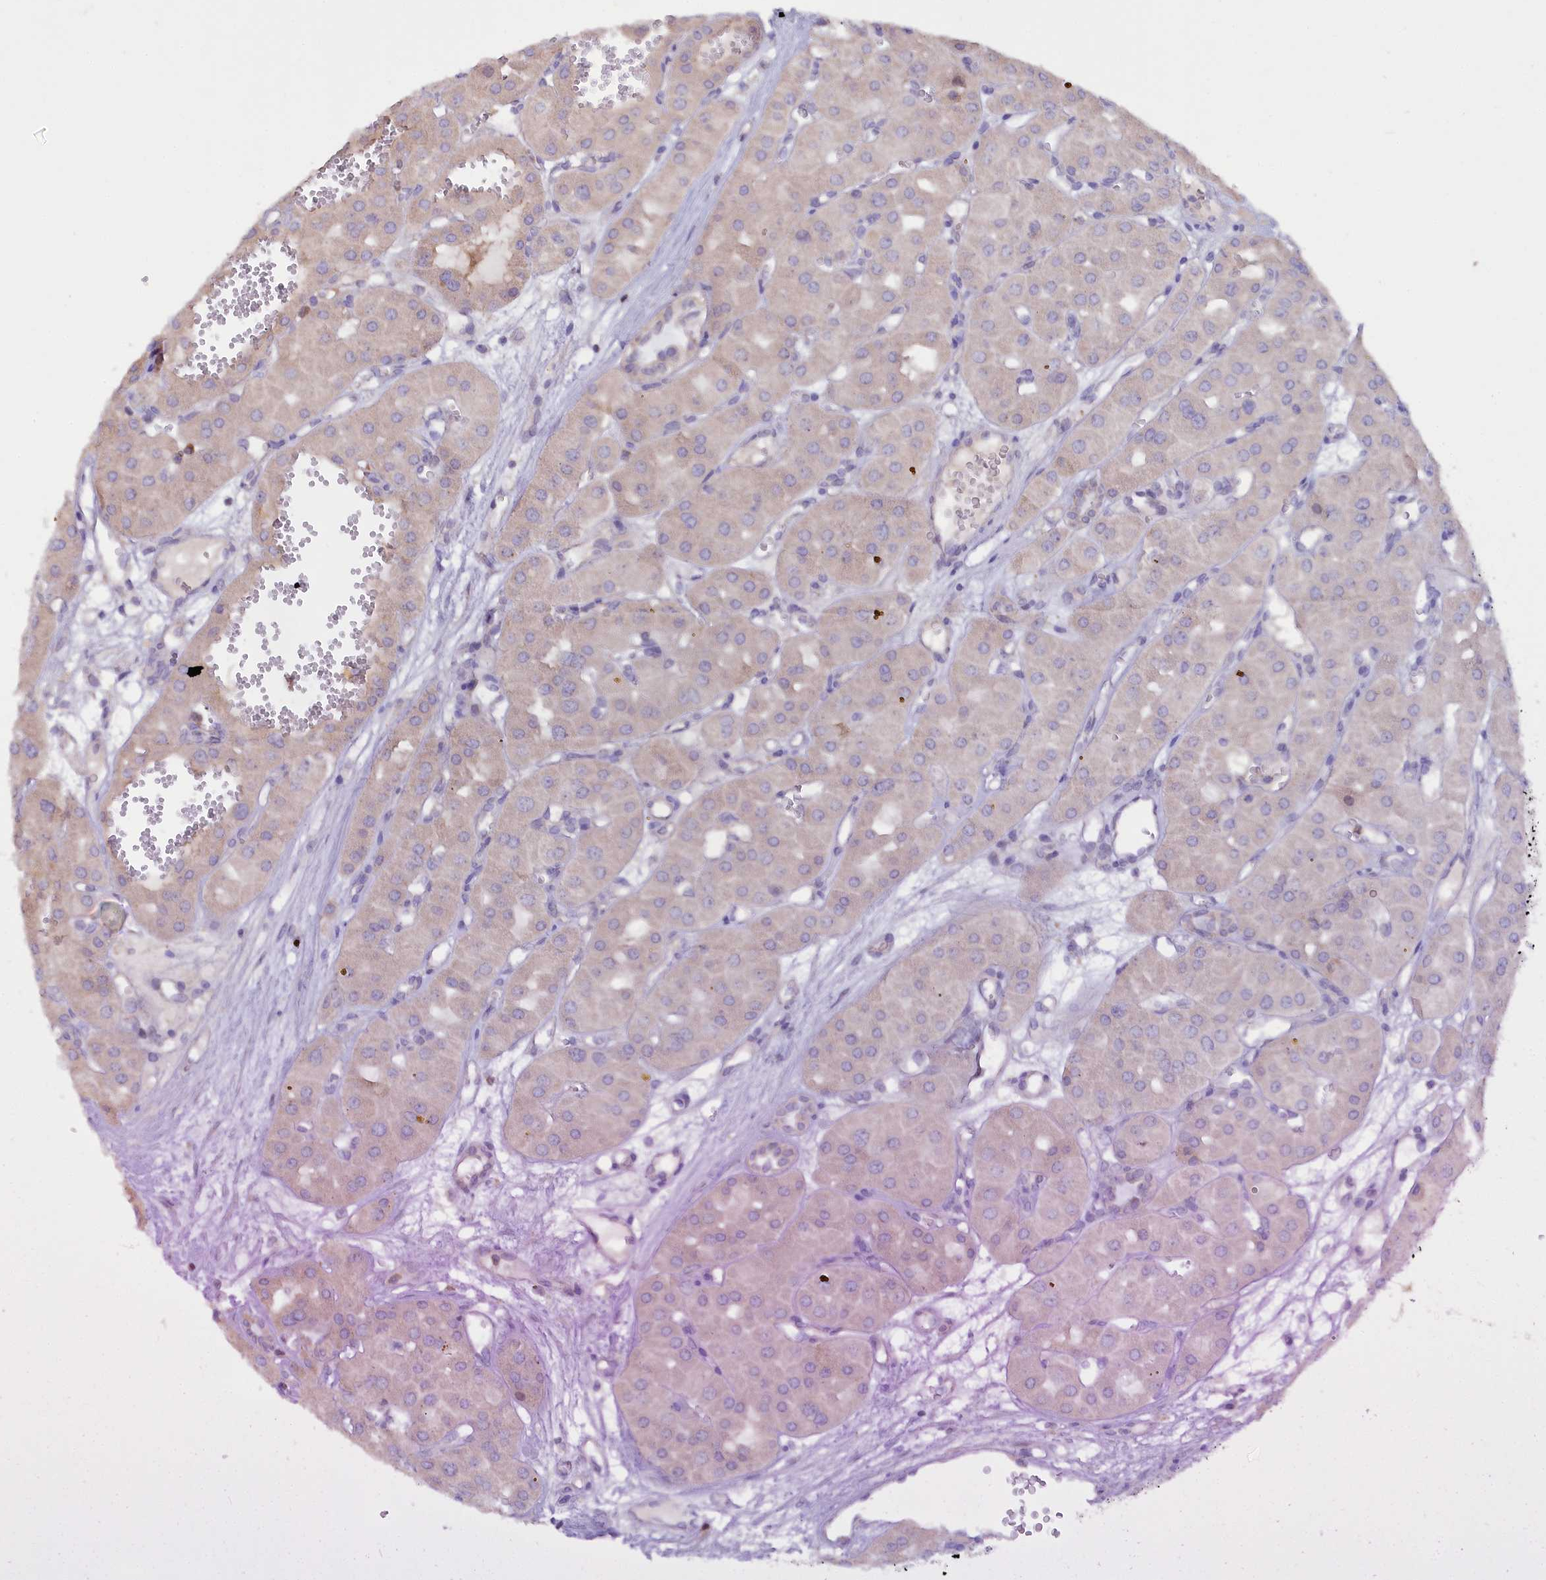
{"staining": {"intensity": "weak", "quantity": ">75%", "location": "cytoplasmic/membranous"}, "tissue": "renal cancer", "cell_type": "Tumor cells", "image_type": "cancer", "snomed": [{"axis": "morphology", "description": "Carcinoma, NOS"}, {"axis": "topography", "description": "Kidney"}], "caption": "About >75% of tumor cells in human renal cancer demonstrate weak cytoplasmic/membranous protein staining as visualized by brown immunohistochemical staining.", "gene": "RPUSD3", "patient": {"sex": "female", "age": 75}}